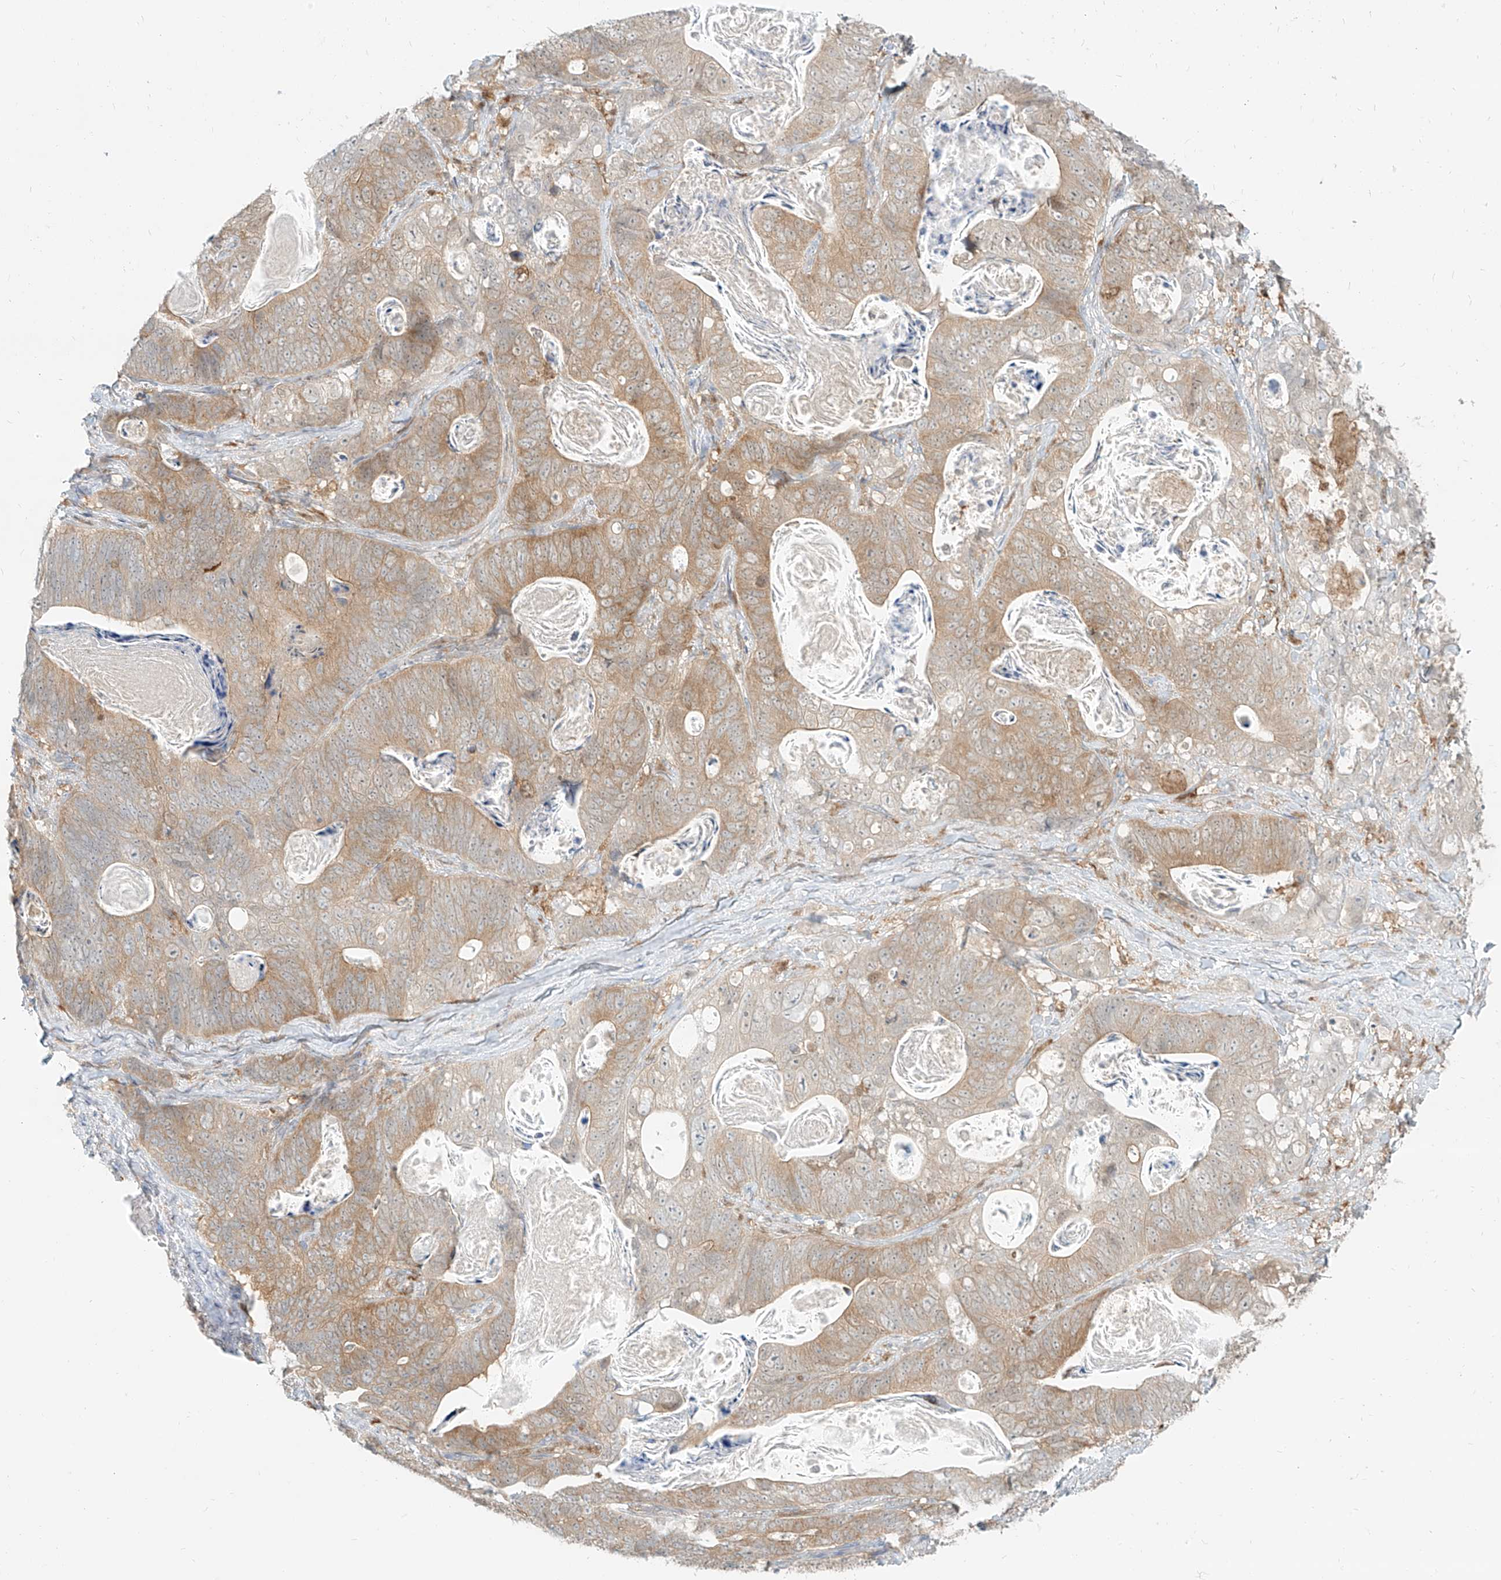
{"staining": {"intensity": "weak", "quantity": ">75%", "location": "cytoplasmic/membranous"}, "tissue": "stomach cancer", "cell_type": "Tumor cells", "image_type": "cancer", "snomed": [{"axis": "morphology", "description": "Normal tissue, NOS"}, {"axis": "morphology", "description": "Adenocarcinoma, NOS"}, {"axis": "topography", "description": "Stomach"}], "caption": "IHC (DAB (3,3'-diaminobenzidine)) staining of human stomach cancer (adenocarcinoma) demonstrates weak cytoplasmic/membranous protein positivity in approximately >75% of tumor cells.", "gene": "PGD", "patient": {"sex": "female", "age": 89}}